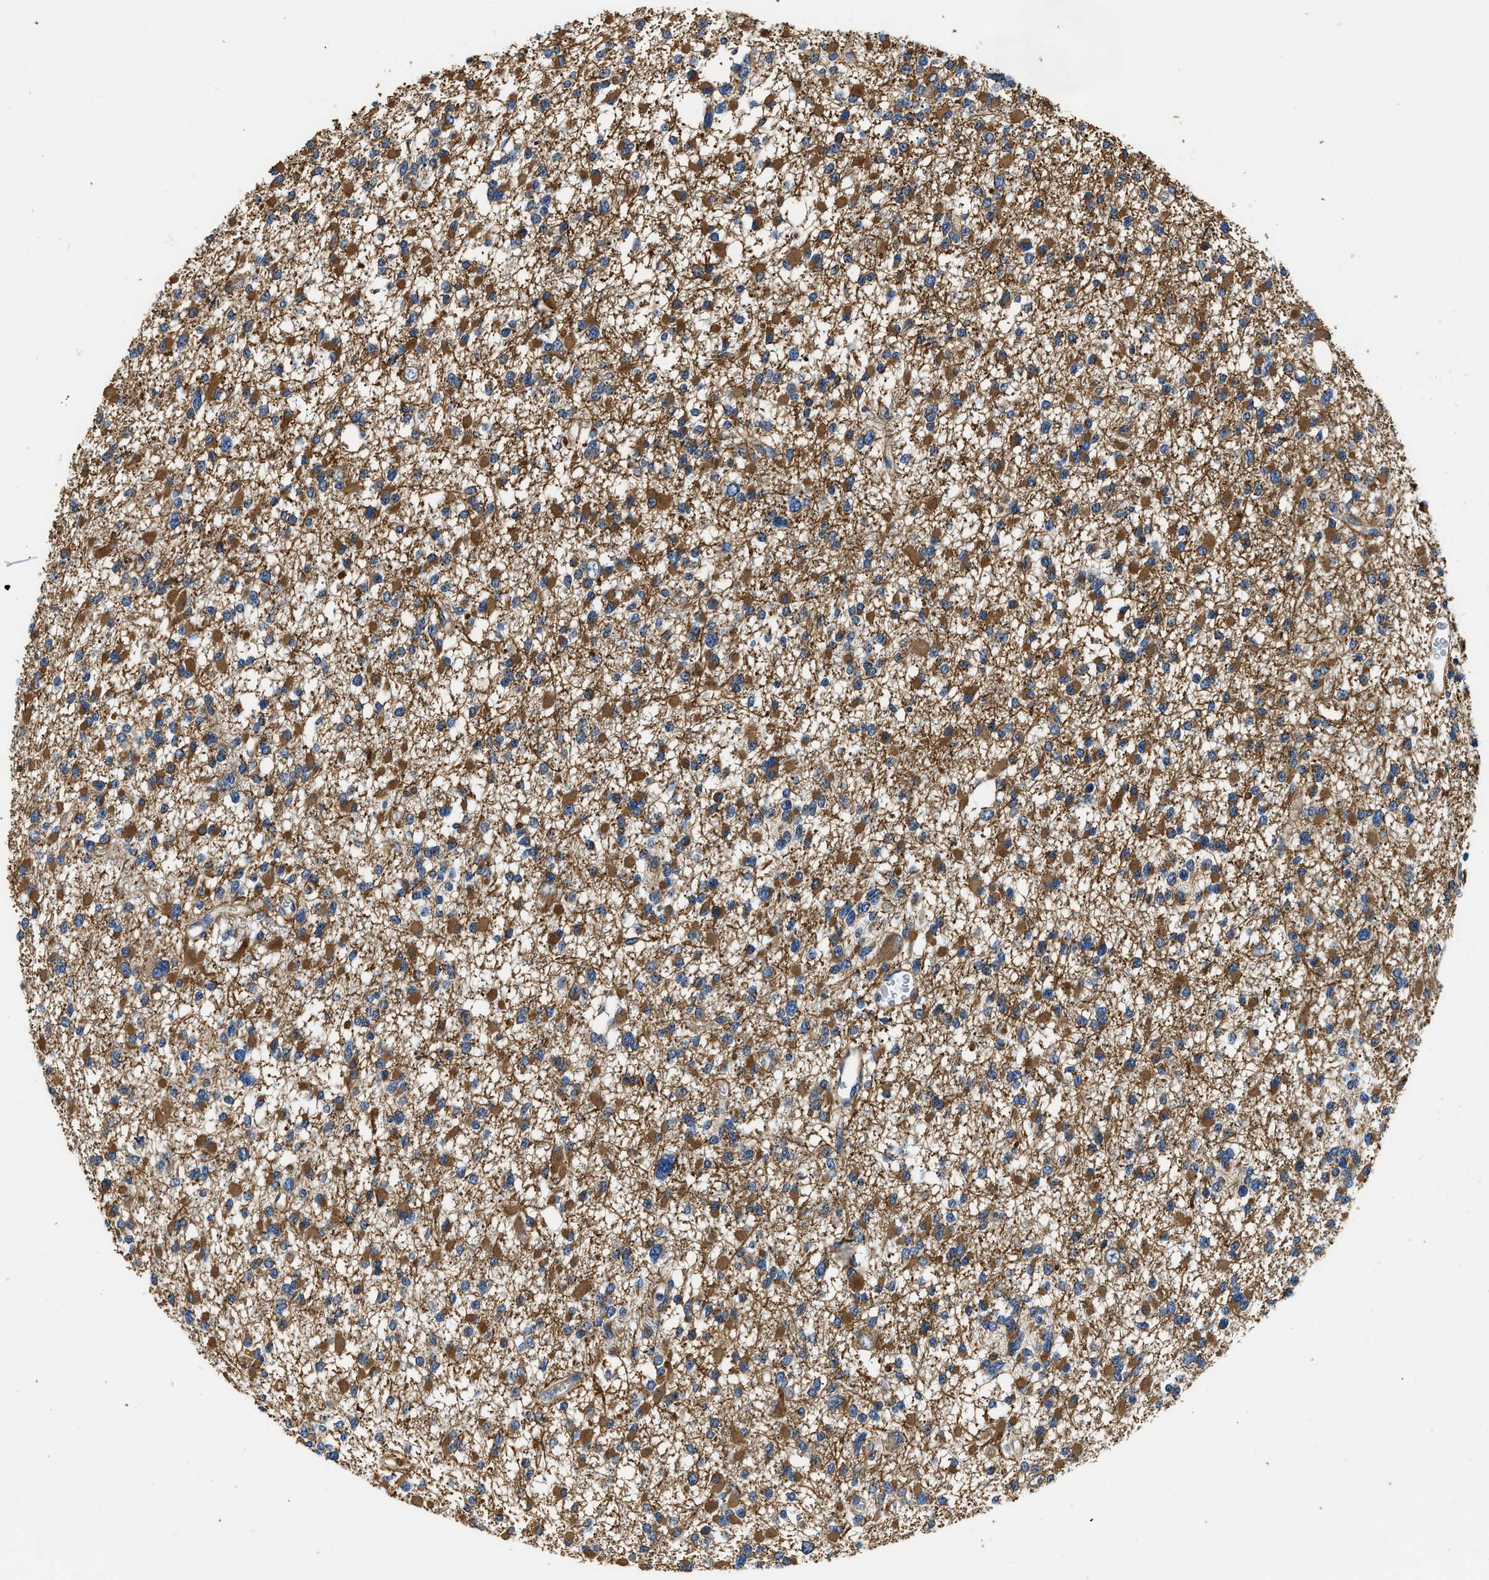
{"staining": {"intensity": "moderate", "quantity": ">75%", "location": "cytoplasmic/membranous"}, "tissue": "glioma", "cell_type": "Tumor cells", "image_type": "cancer", "snomed": [{"axis": "morphology", "description": "Glioma, malignant, Low grade"}, {"axis": "topography", "description": "Brain"}], "caption": "Glioma tissue shows moderate cytoplasmic/membranous staining in about >75% of tumor cells", "gene": "CSDE1", "patient": {"sex": "female", "age": 22}}